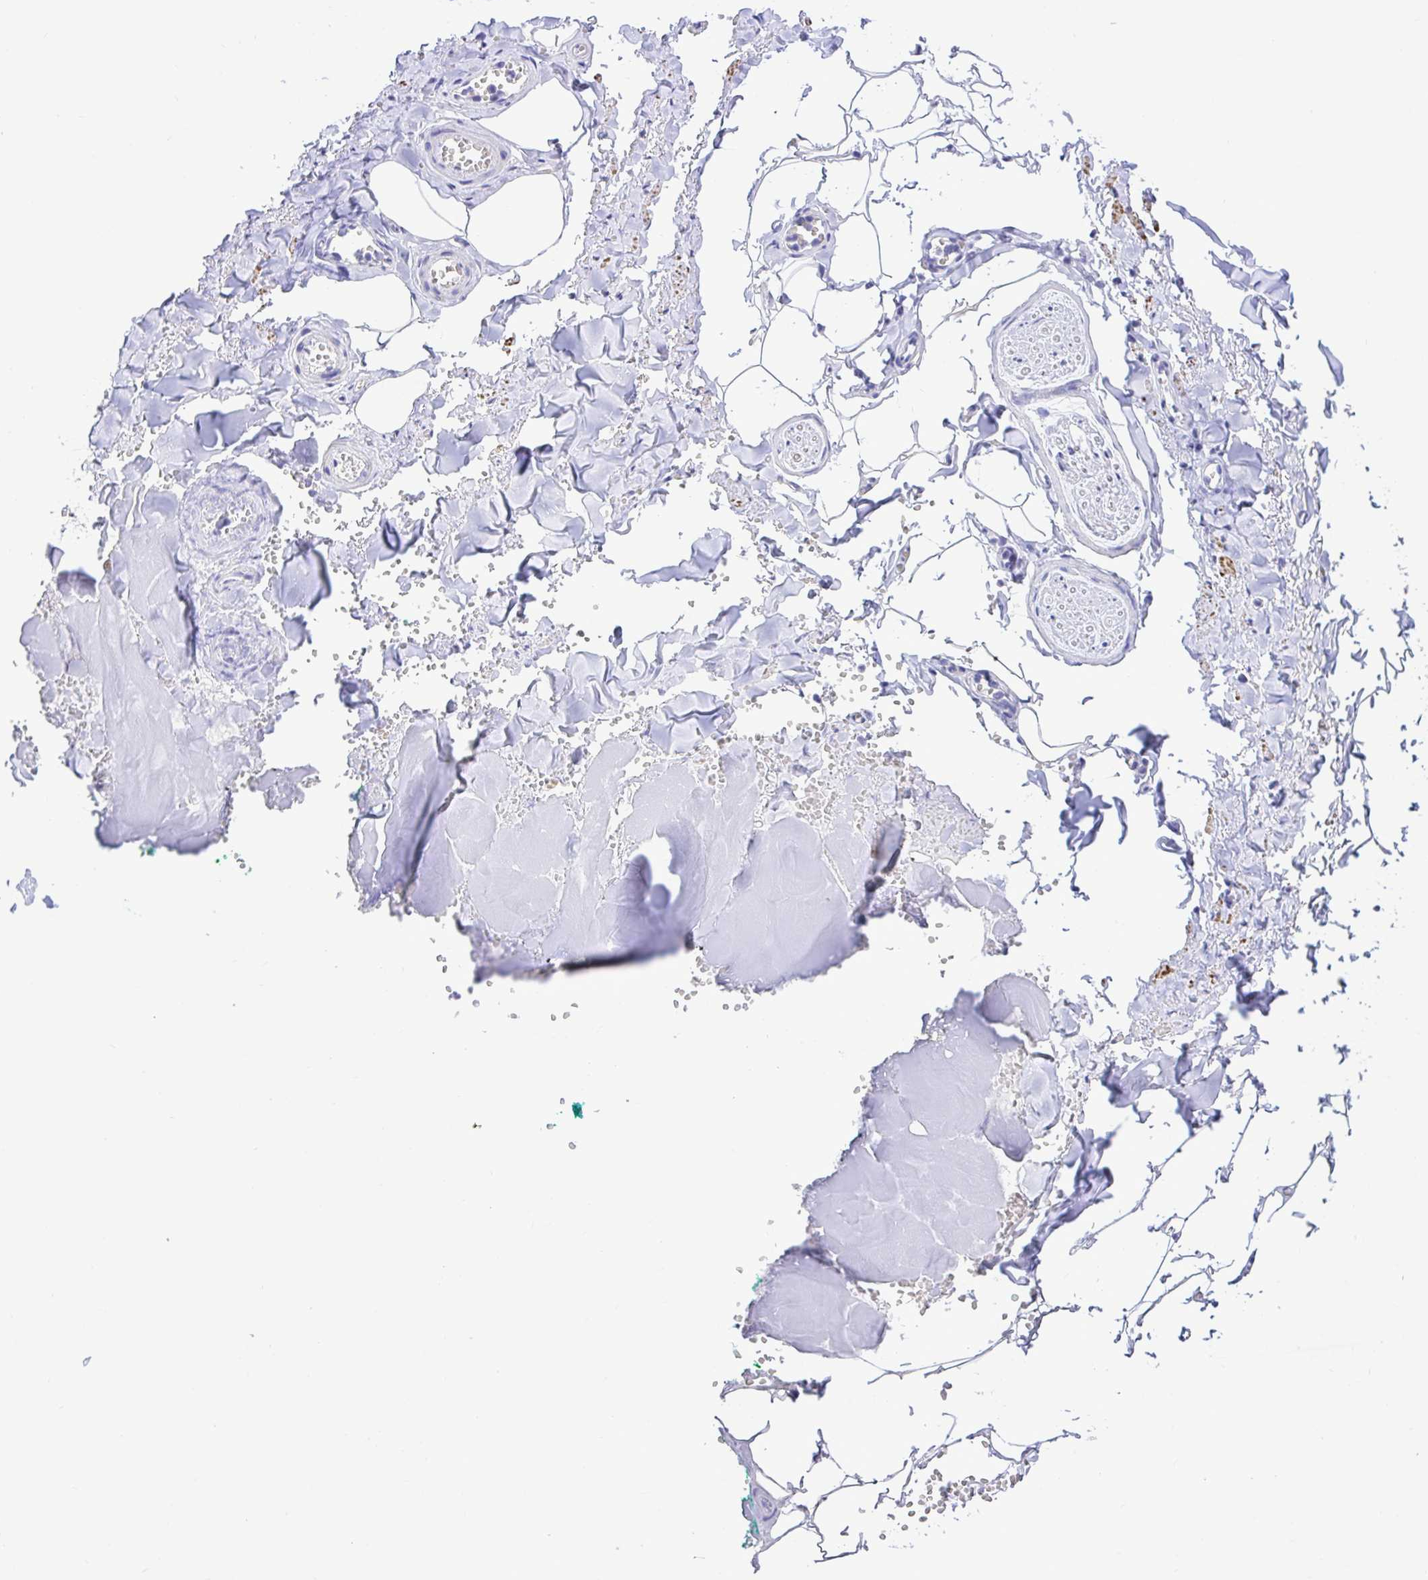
{"staining": {"intensity": "negative", "quantity": "none", "location": "none"}, "tissue": "adipose tissue", "cell_type": "Adipocytes", "image_type": "normal", "snomed": [{"axis": "morphology", "description": "Normal tissue, NOS"}, {"axis": "topography", "description": "Vulva"}, {"axis": "topography", "description": "Peripheral nerve tissue"}], "caption": "Immunohistochemistry photomicrograph of benign adipose tissue: adipose tissue stained with DAB (3,3'-diaminobenzidine) demonstrates no significant protein staining in adipocytes.", "gene": "BACE2", "patient": {"sex": "female", "age": 66}}